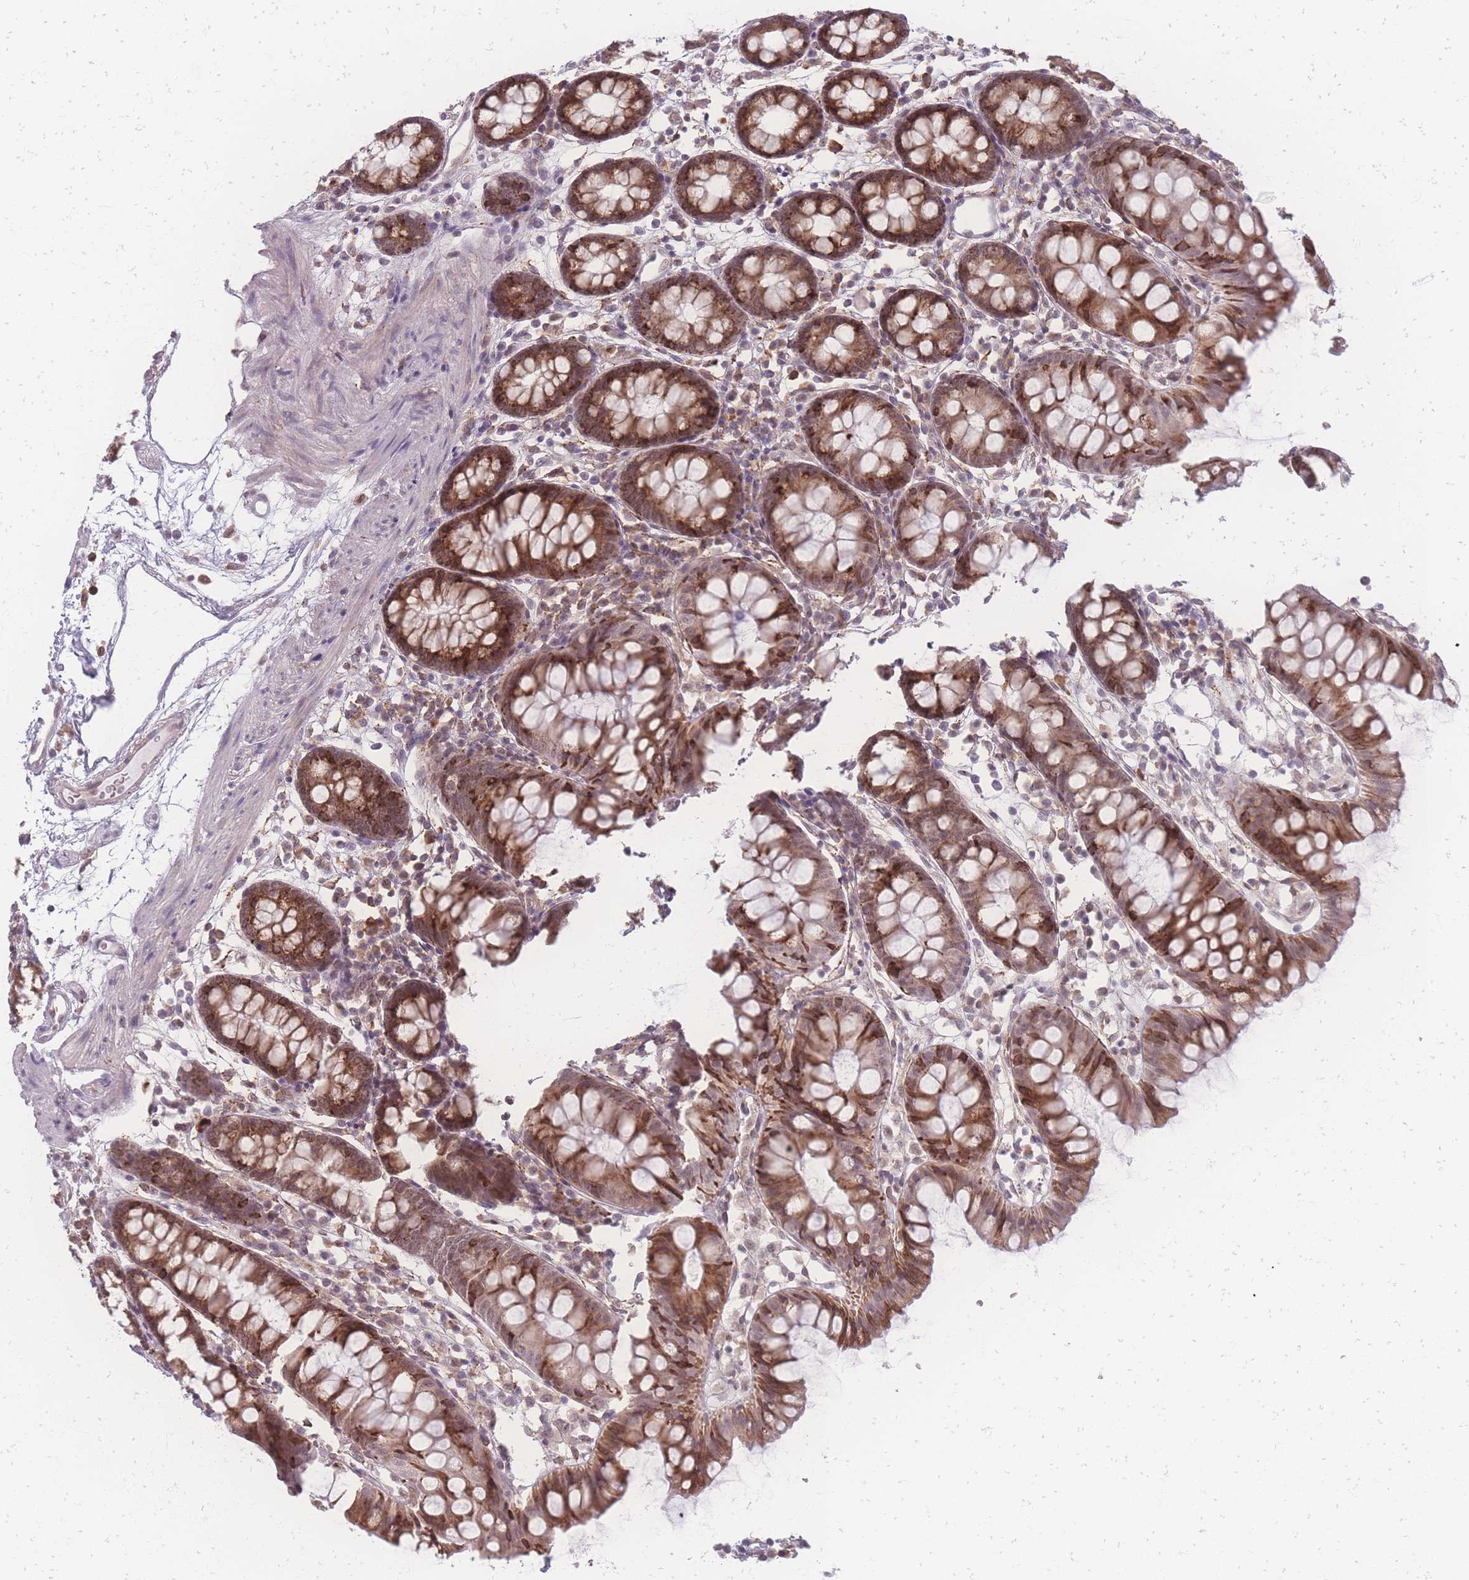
{"staining": {"intensity": "moderate", "quantity": "<25%", "location": "cytoplasmic/membranous"}, "tissue": "colon", "cell_type": "Endothelial cells", "image_type": "normal", "snomed": [{"axis": "morphology", "description": "Normal tissue, NOS"}, {"axis": "topography", "description": "Colon"}], "caption": "This is a histology image of immunohistochemistry staining of normal colon, which shows moderate expression in the cytoplasmic/membranous of endothelial cells.", "gene": "ZC3H13", "patient": {"sex": "female", "age": 84}}